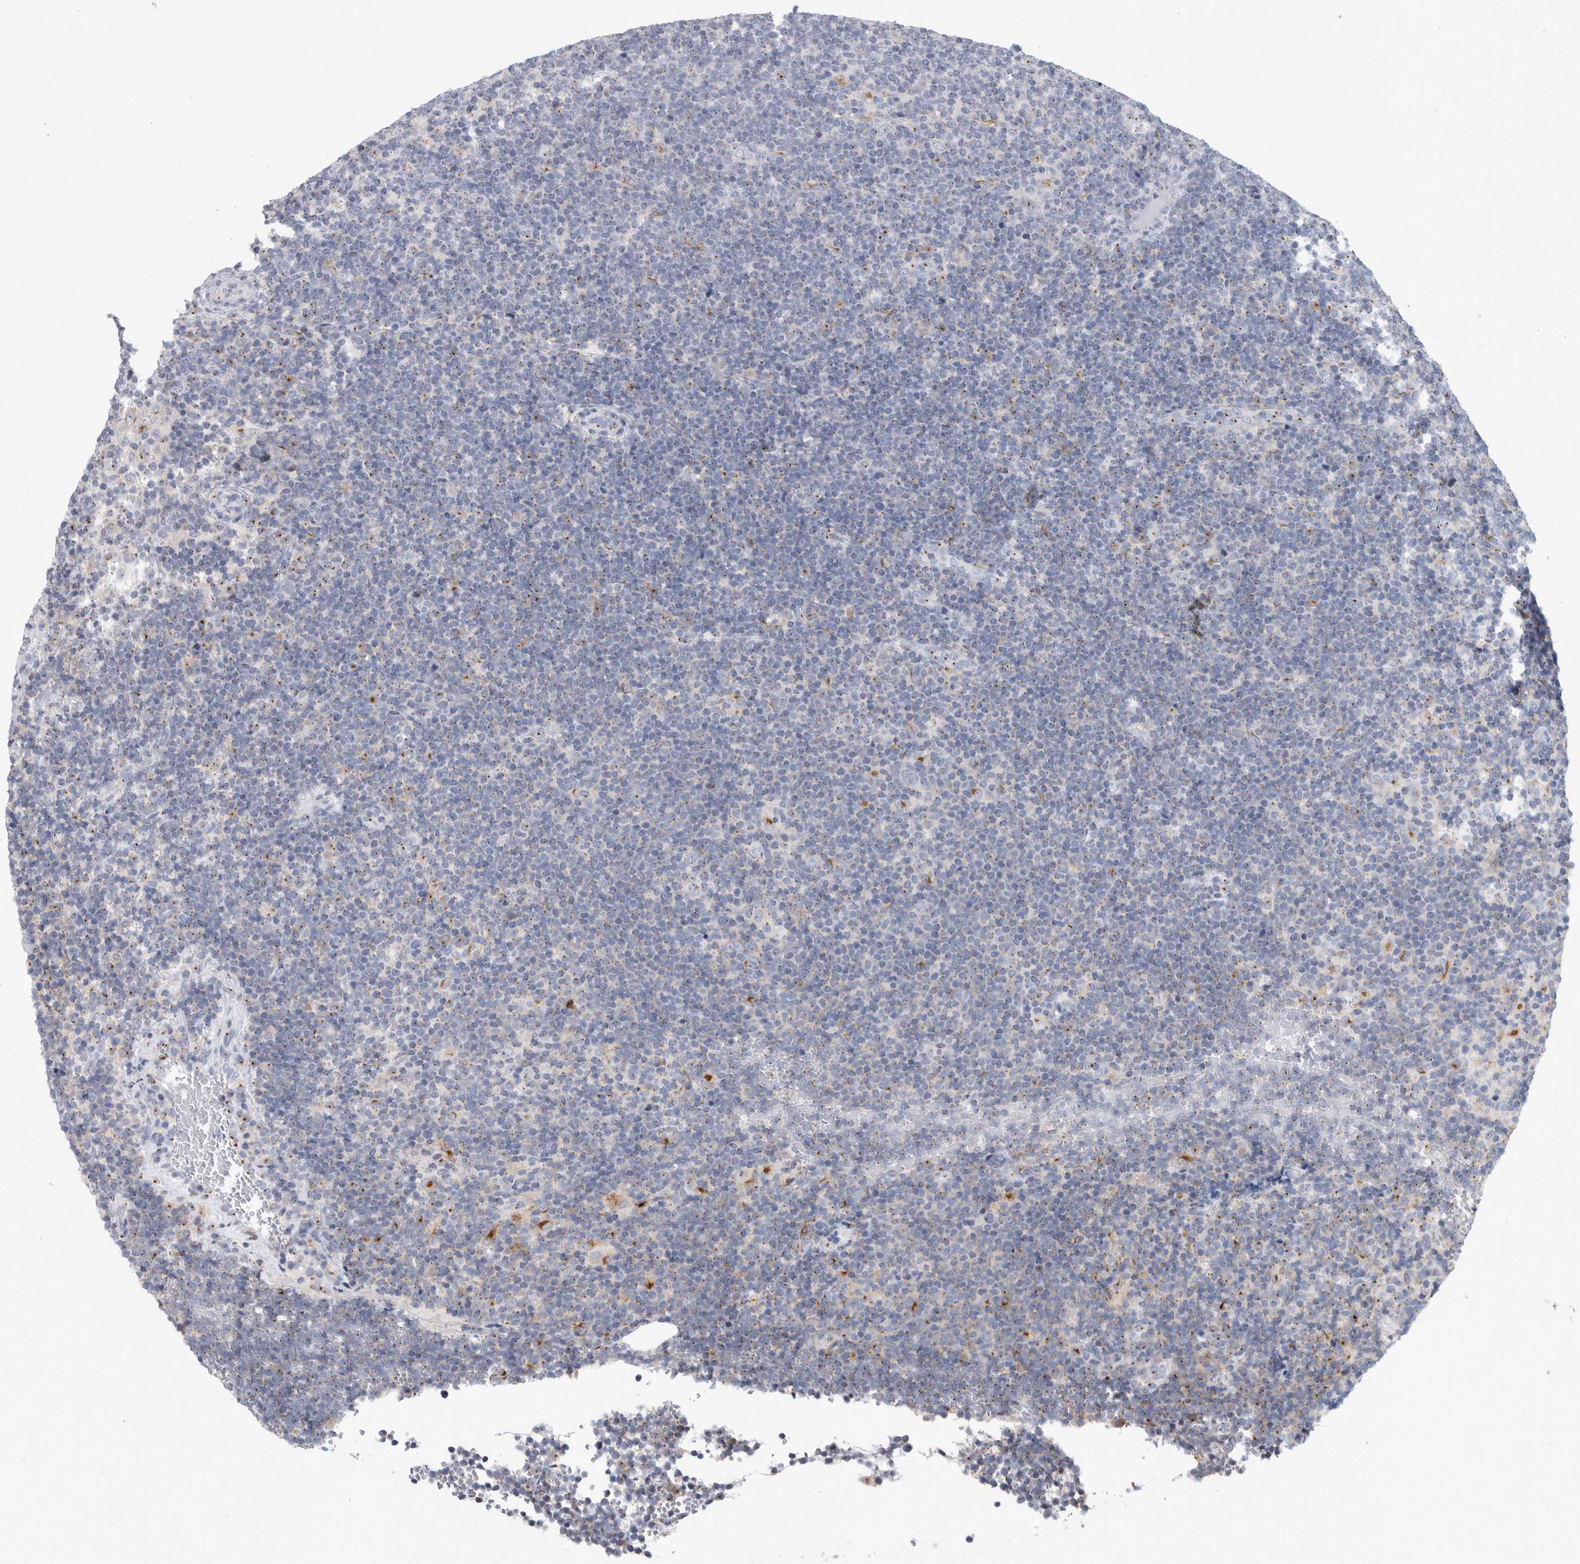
{"staining": {"intensity": "negative", "quantity": "none", "location": "none"}, "tissue": "lymphoma", "cell_type": "Tumor cells", "image_type": "cancer", "snomed": [{"axis": "morphology", "description": "Hodgkin's disease, NOS"}, {"axis": "topography", "description": "Lymph node"}], "caption": "High magnification brightfield microscopy of lymphoma stained with DAB (3,3'-diaminobenzidine) (brown) and counterstained with hematoxylin (blue): tumor cells show no significant expression. (Stains: DAB immunohistochemistry (IHC) with hematoxylin counter stain, Microscopy: brightfield microscopy at high magnification).", "gene": "AKAP9", "patient": {"sex": "female", "age": 57}}